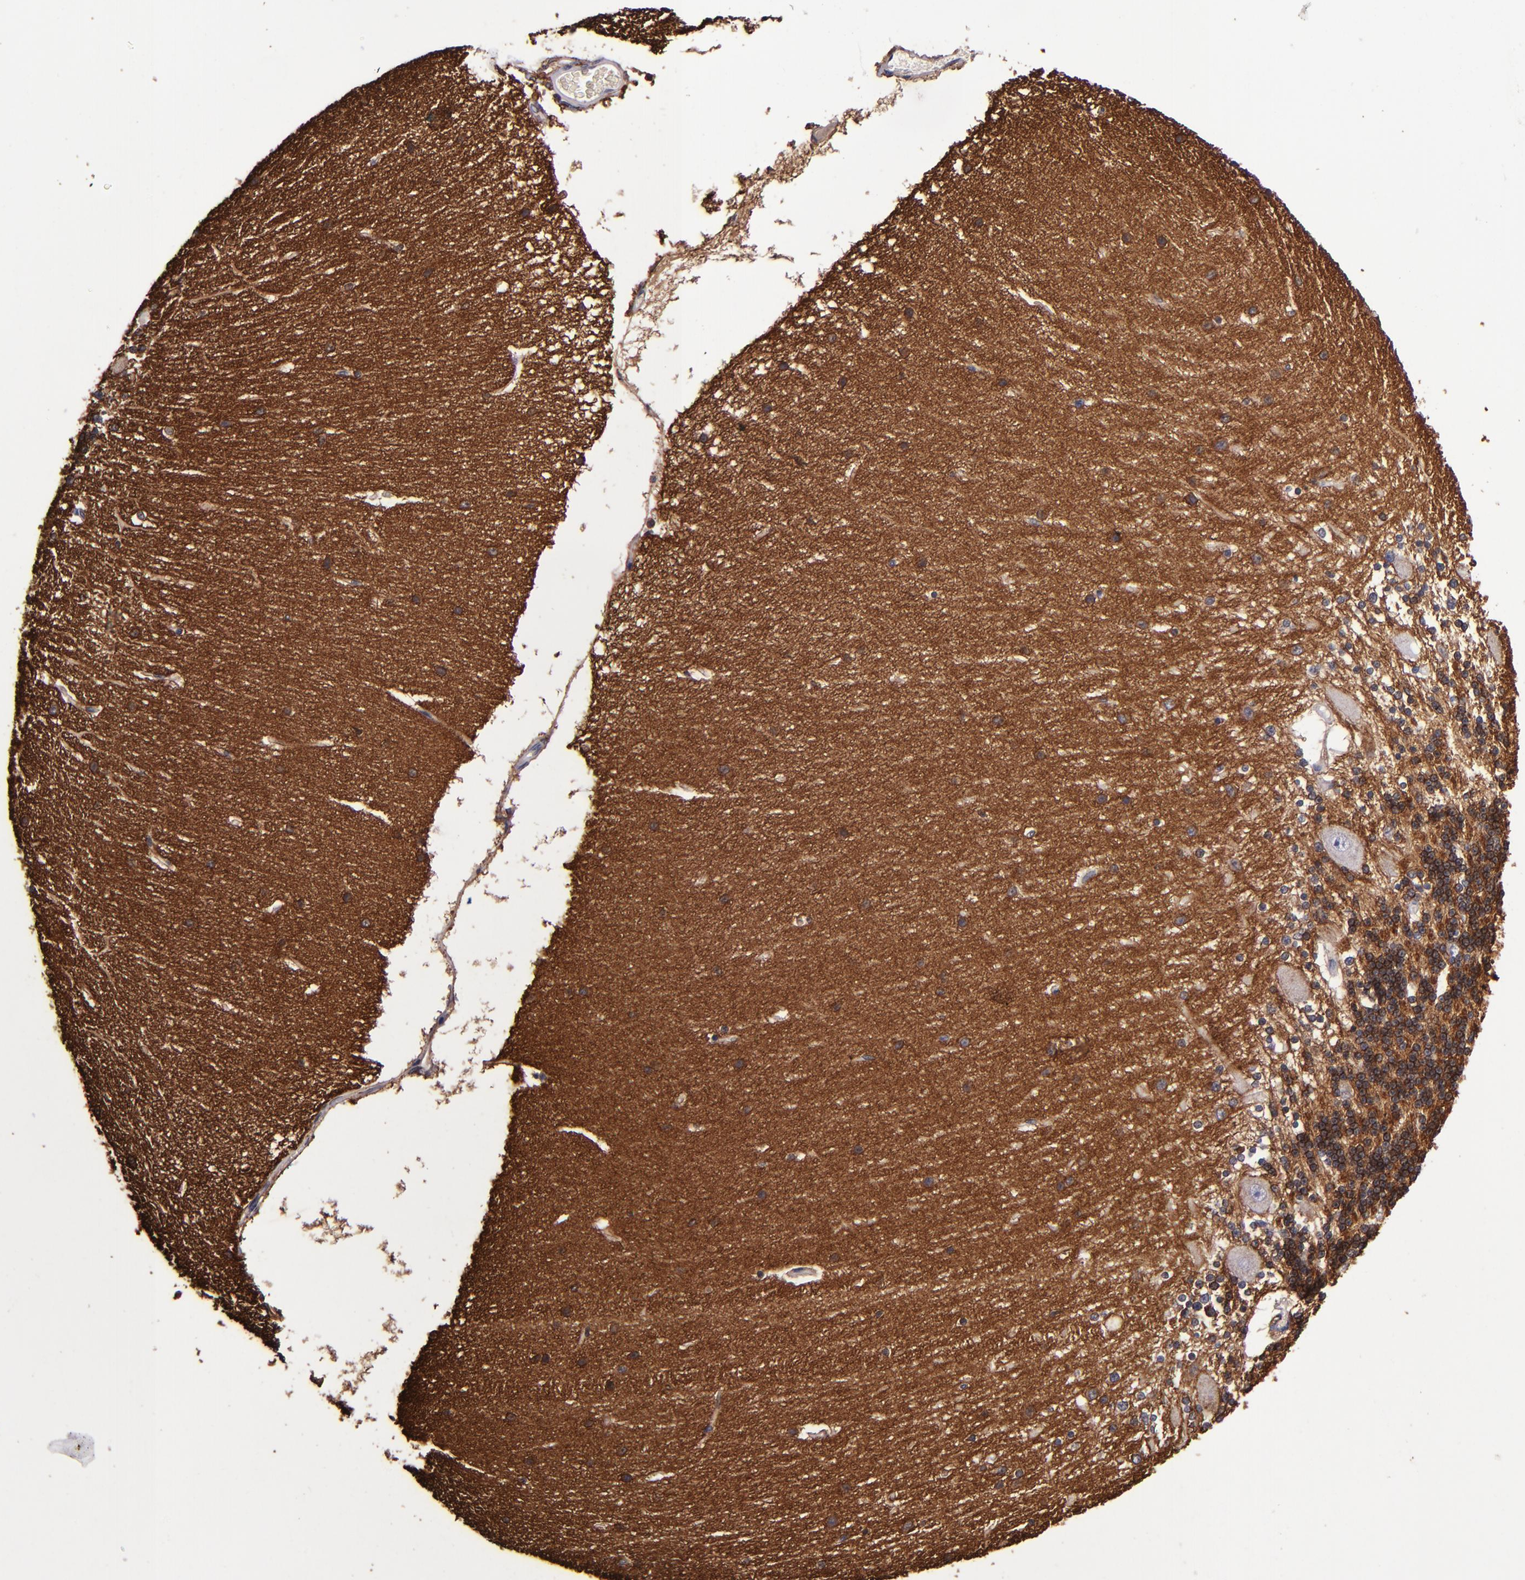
{"staining": {"intensity": "strong", "quantity": ">75%", "location": "cytoplasmic/membranous"}, "tissue": "cerebellum", "cell_type": "Cells in granular layer", "image_type": "normal", "snomed": [{"axis": "morphology", "description": "Normal tissue, NOS"}, {"axis": "topography", "description": "Cerebellum"}], "caption": "Protein expression analysis of benign cerebellum exhibits strong cytoplasmic/membranous staining in approximately >75% of cells in granular layer. The staining is performed using DAB brown chromogen to label protein expression. The nuclei are counter-stained blue using hematoxylin.", "gene": "SIRPA", "patient": {"sex": "female", "age": 54}}